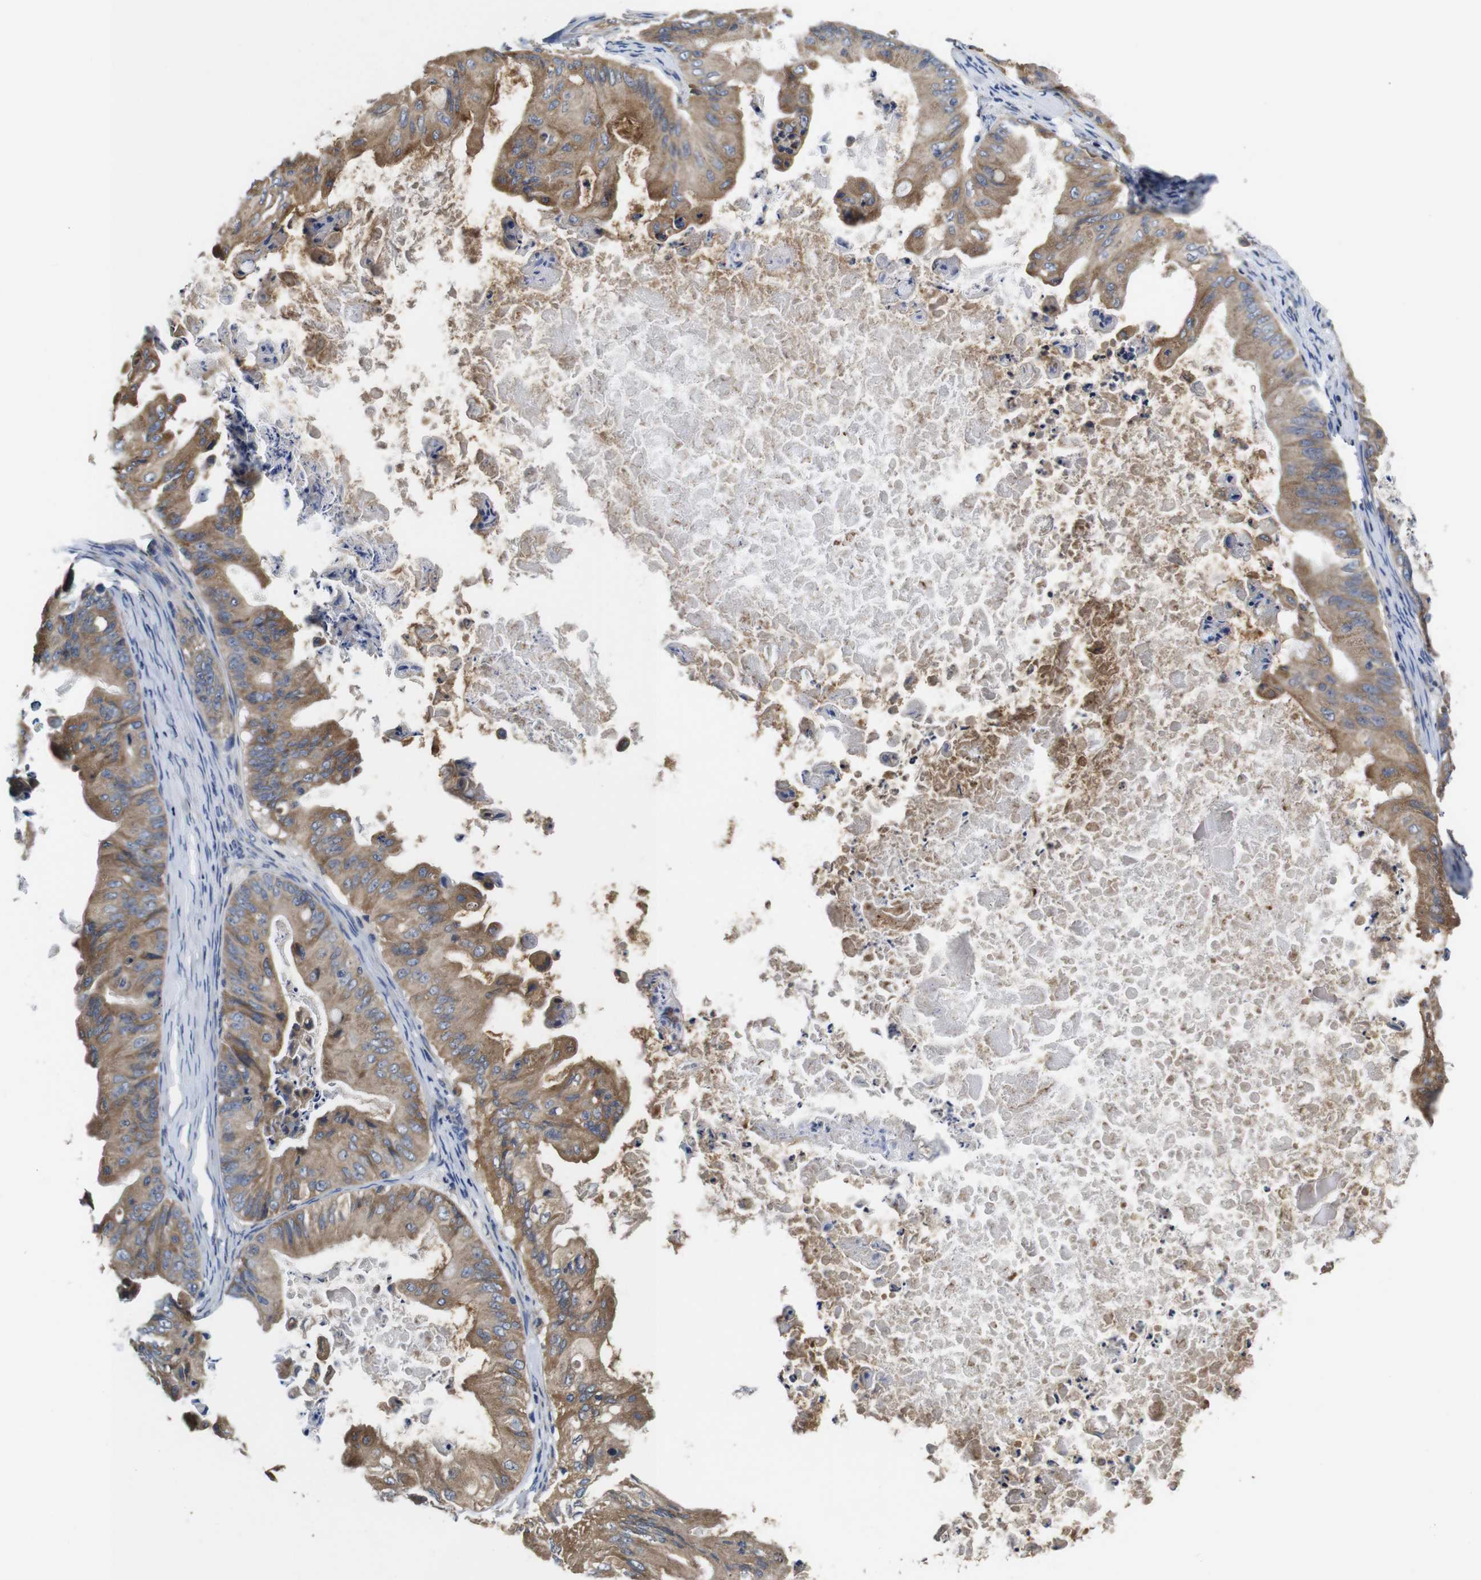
{"staining": {"intensity": "moderate", "quantity": ">75%", "location": "cytoplasmic/membranous"}, "tissue": "ovarian cancer", "cell_type": "Tumor cells", "image_type": "cancer", "snomed": [{"axis": "morphology", "description": "Cystadenocarcinoma, mucinous, NOS"}, {"axis": "topography", "description": "Ovary"}], "caption": "Ovarian cancer (mucinous cystadenocarcinoma) tissue exhibits moderate cytoplasmic/membranous staining in about >75% of tumor cells, visualized by immunohistochemistry.", "gene": "MARCHF7", "patient": {"sex": "female", "age": 37}}